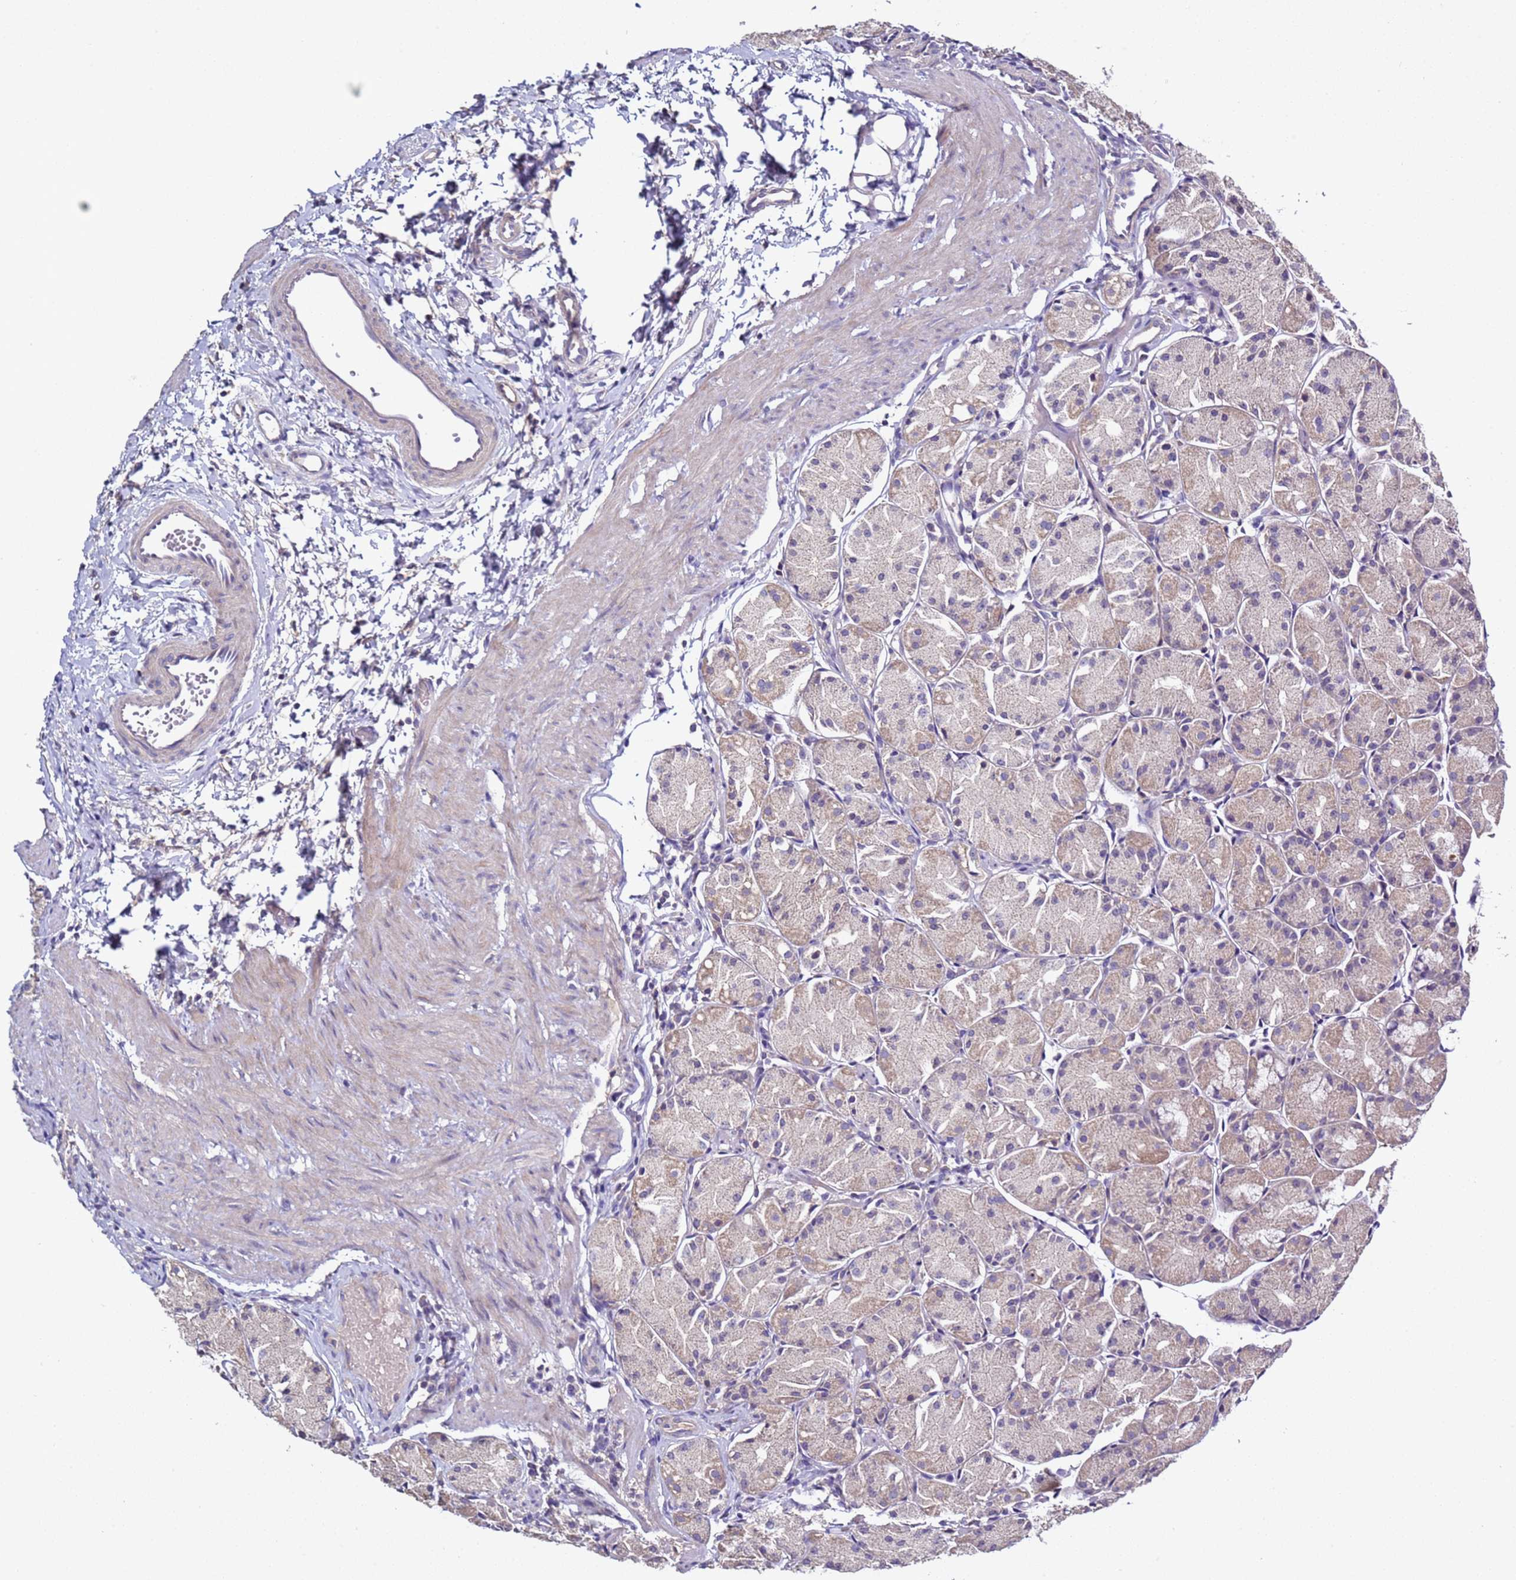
{"staining": {"intensity": "weak", "quantity": "25%-75%", "location": "cytoplasmic/membranous"}, "tissue": "stomach", "cell_type": "Glandular cells", "image_type": "normal", "snomed": [{"axis": "morphology", "description": "Normal tissue, NOS"}, {"axis": "topography", "description": "Stomach, upper"}], "caption": "A low amount of weak cytoplasmic/membranous expression is seen in approximately 25%-75% of glandular cells in unremarkable stomach.", "gene": "RABL2A", "patient": {"sex": "male", "age": 47}}